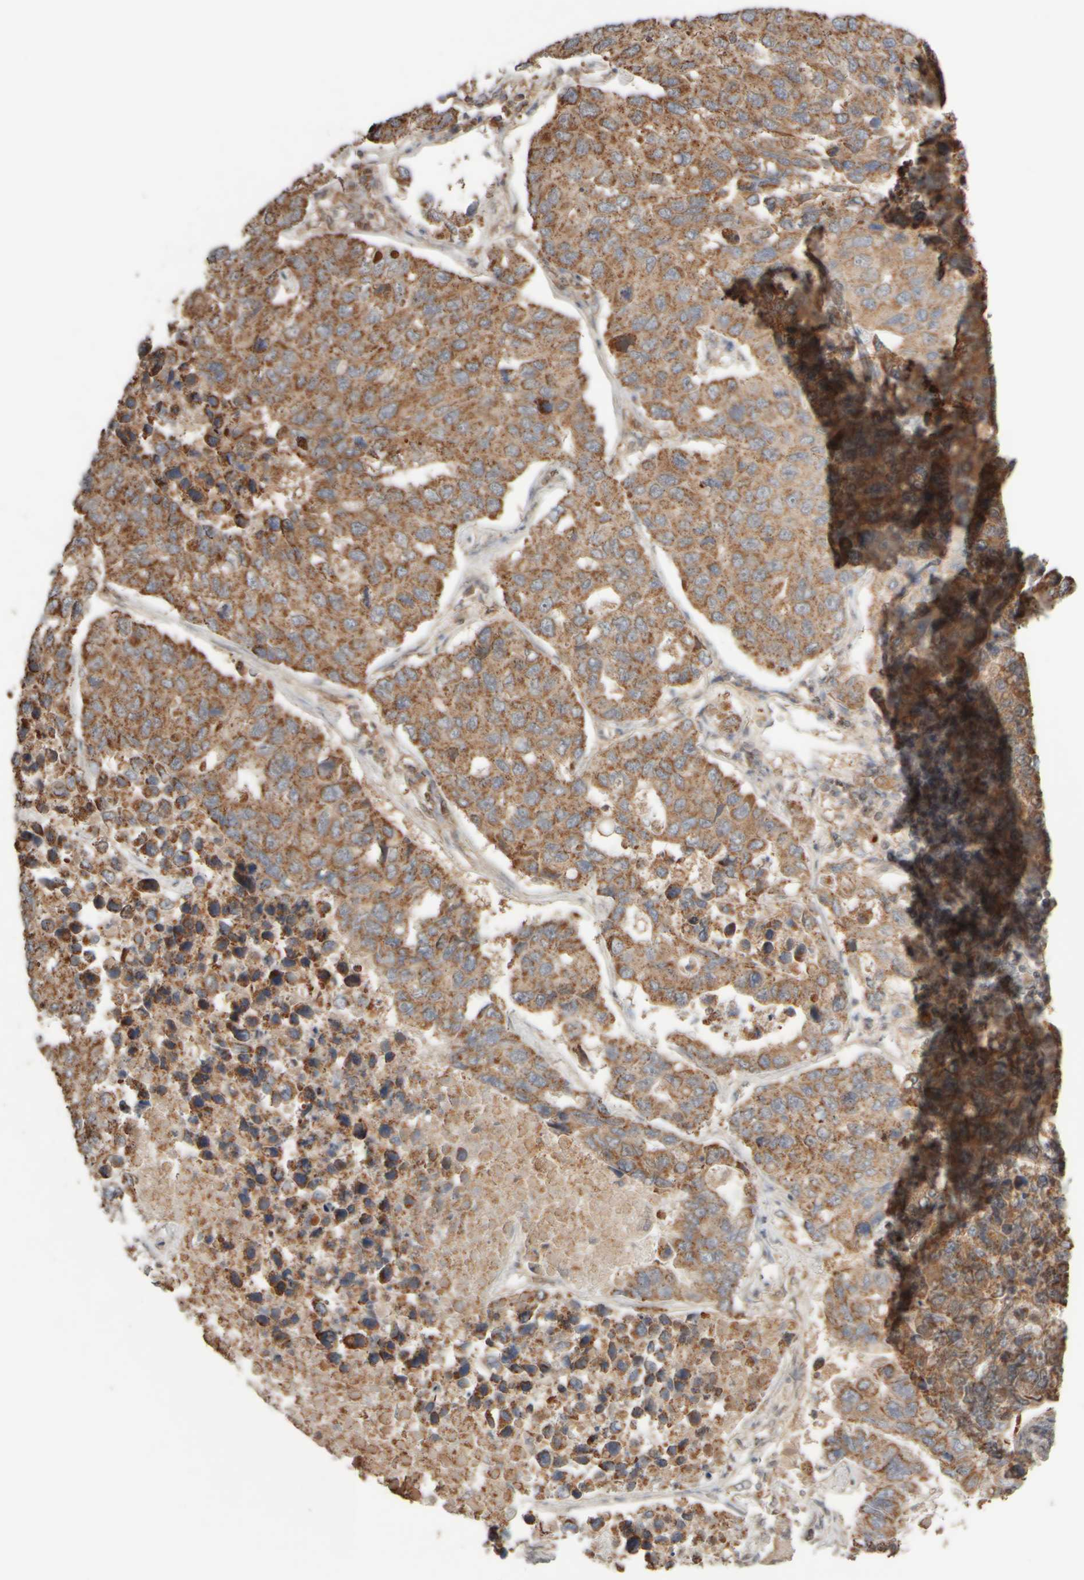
{"staining": {"intensity": "strong", "quantity": ">75%", "location": "cytoplasmic/membranous"}, "tissue": "lung cancer", "cell_type": "Tumor cells", "image_type": "cancer", "snomed": [{"axis": "morphology", "description": "Adenocarcinoma, NOS"}, {"axis": "topography", "description": "Lung"}], "caption": "A photomicrograph of human lung cancer (adenocarcinoma) stained for a protein displays strong cytoplasmic/membranous brown staining in tumor cells.", "gene": "EIF2B3", "patient": {"sex": "male", "age": 64}}